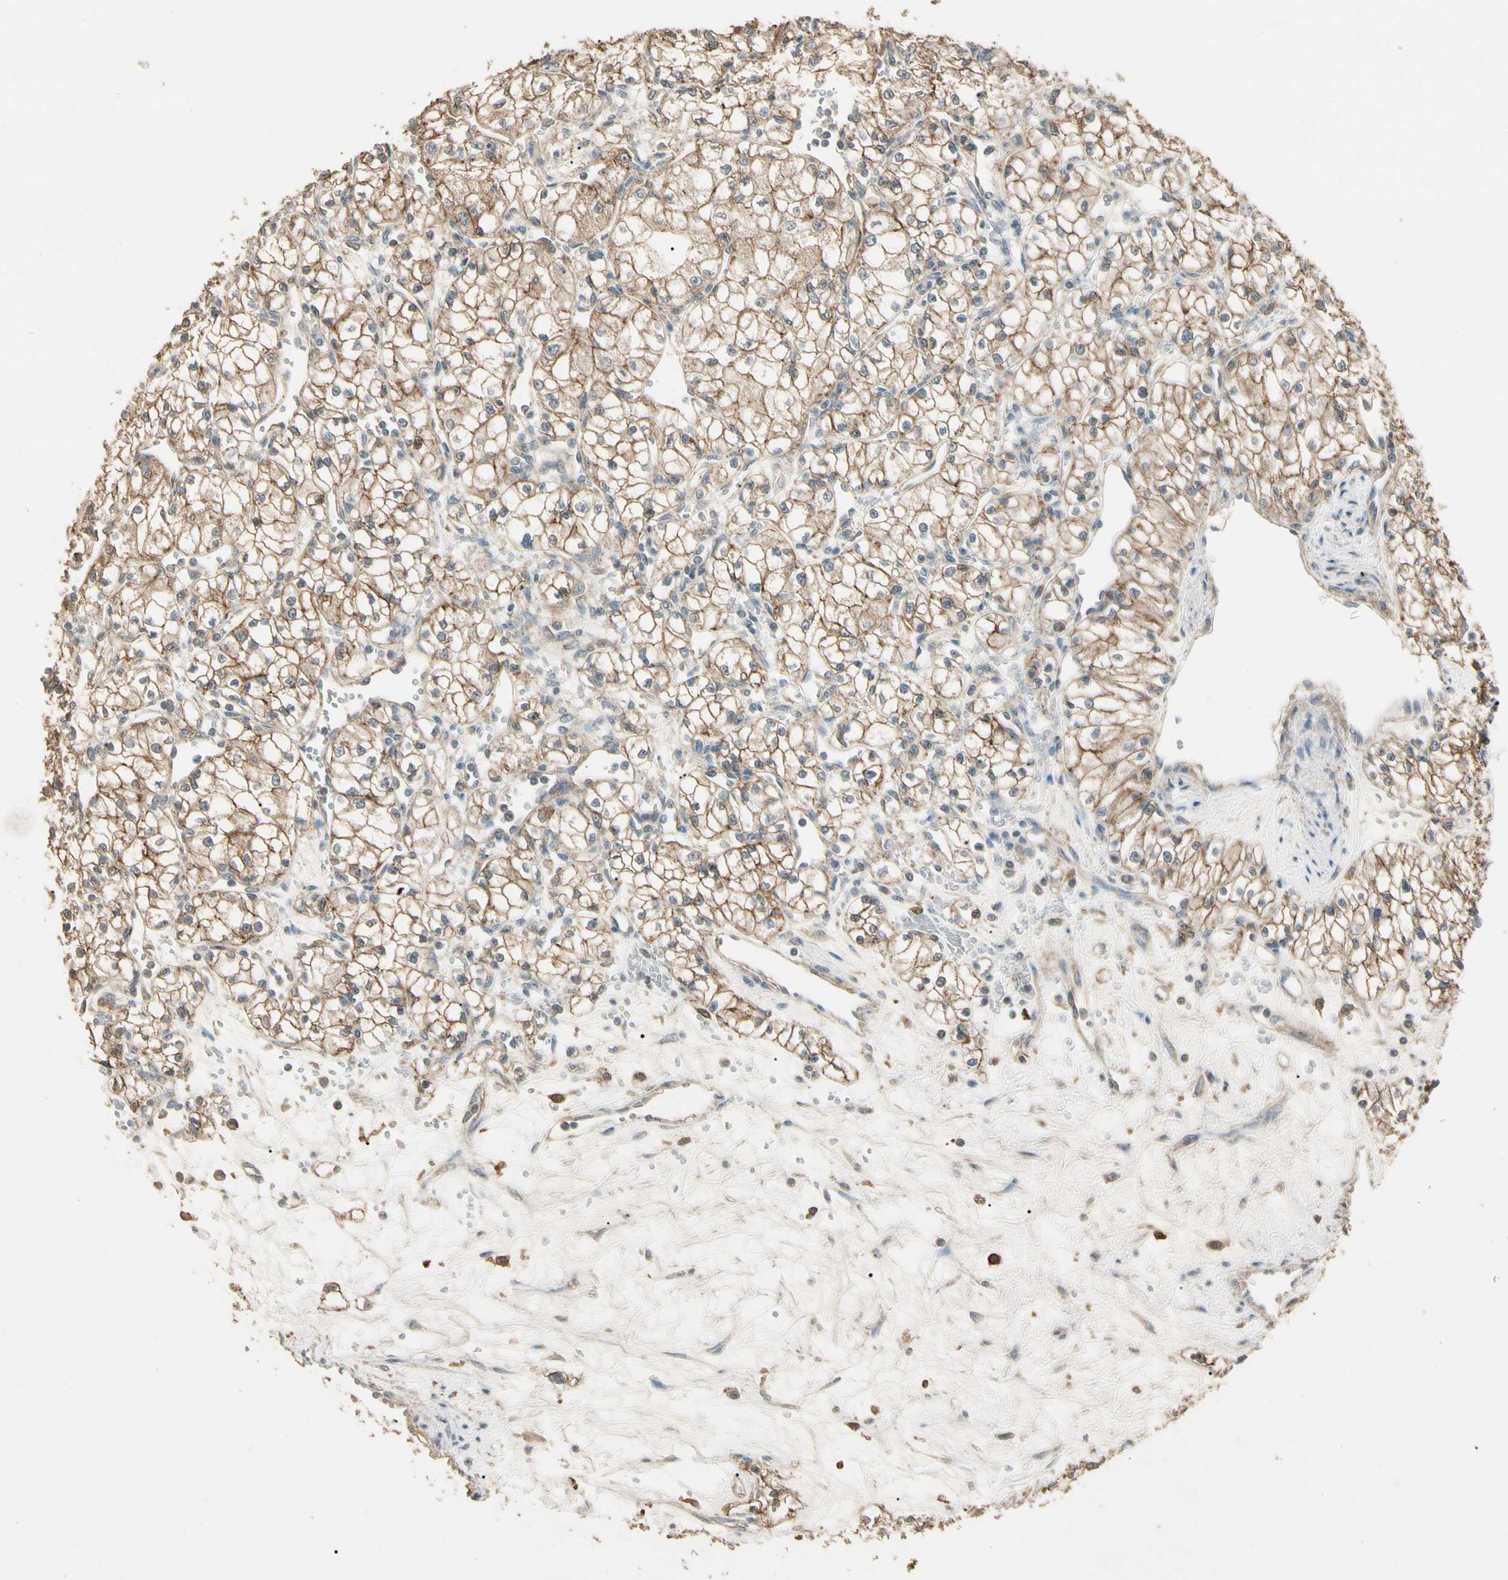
{"staining": {"intensity": "moderate", "quantity": ">75%", "location": "cytoplasmic/membranous"}, "tissue": "renal cancer", "cell_type": "Tumor cells", "image_type": "cancer", "snomed": [{"axis": "morphology", "description": "Normal tissue, NOS"}, {"axis": "morphology", "description": "Adenocarcinoma, NOS"}, {"axis": "topography", "description": "Kidney"}], "caption": "An image of human renal cancer (adenocarcinoma) stained for a protein exhibits moderate cytoplasmic/membranous brown staining in tumor cells.", "gene": "CDH6", "patient": {"sex": "male", "age": 59}}